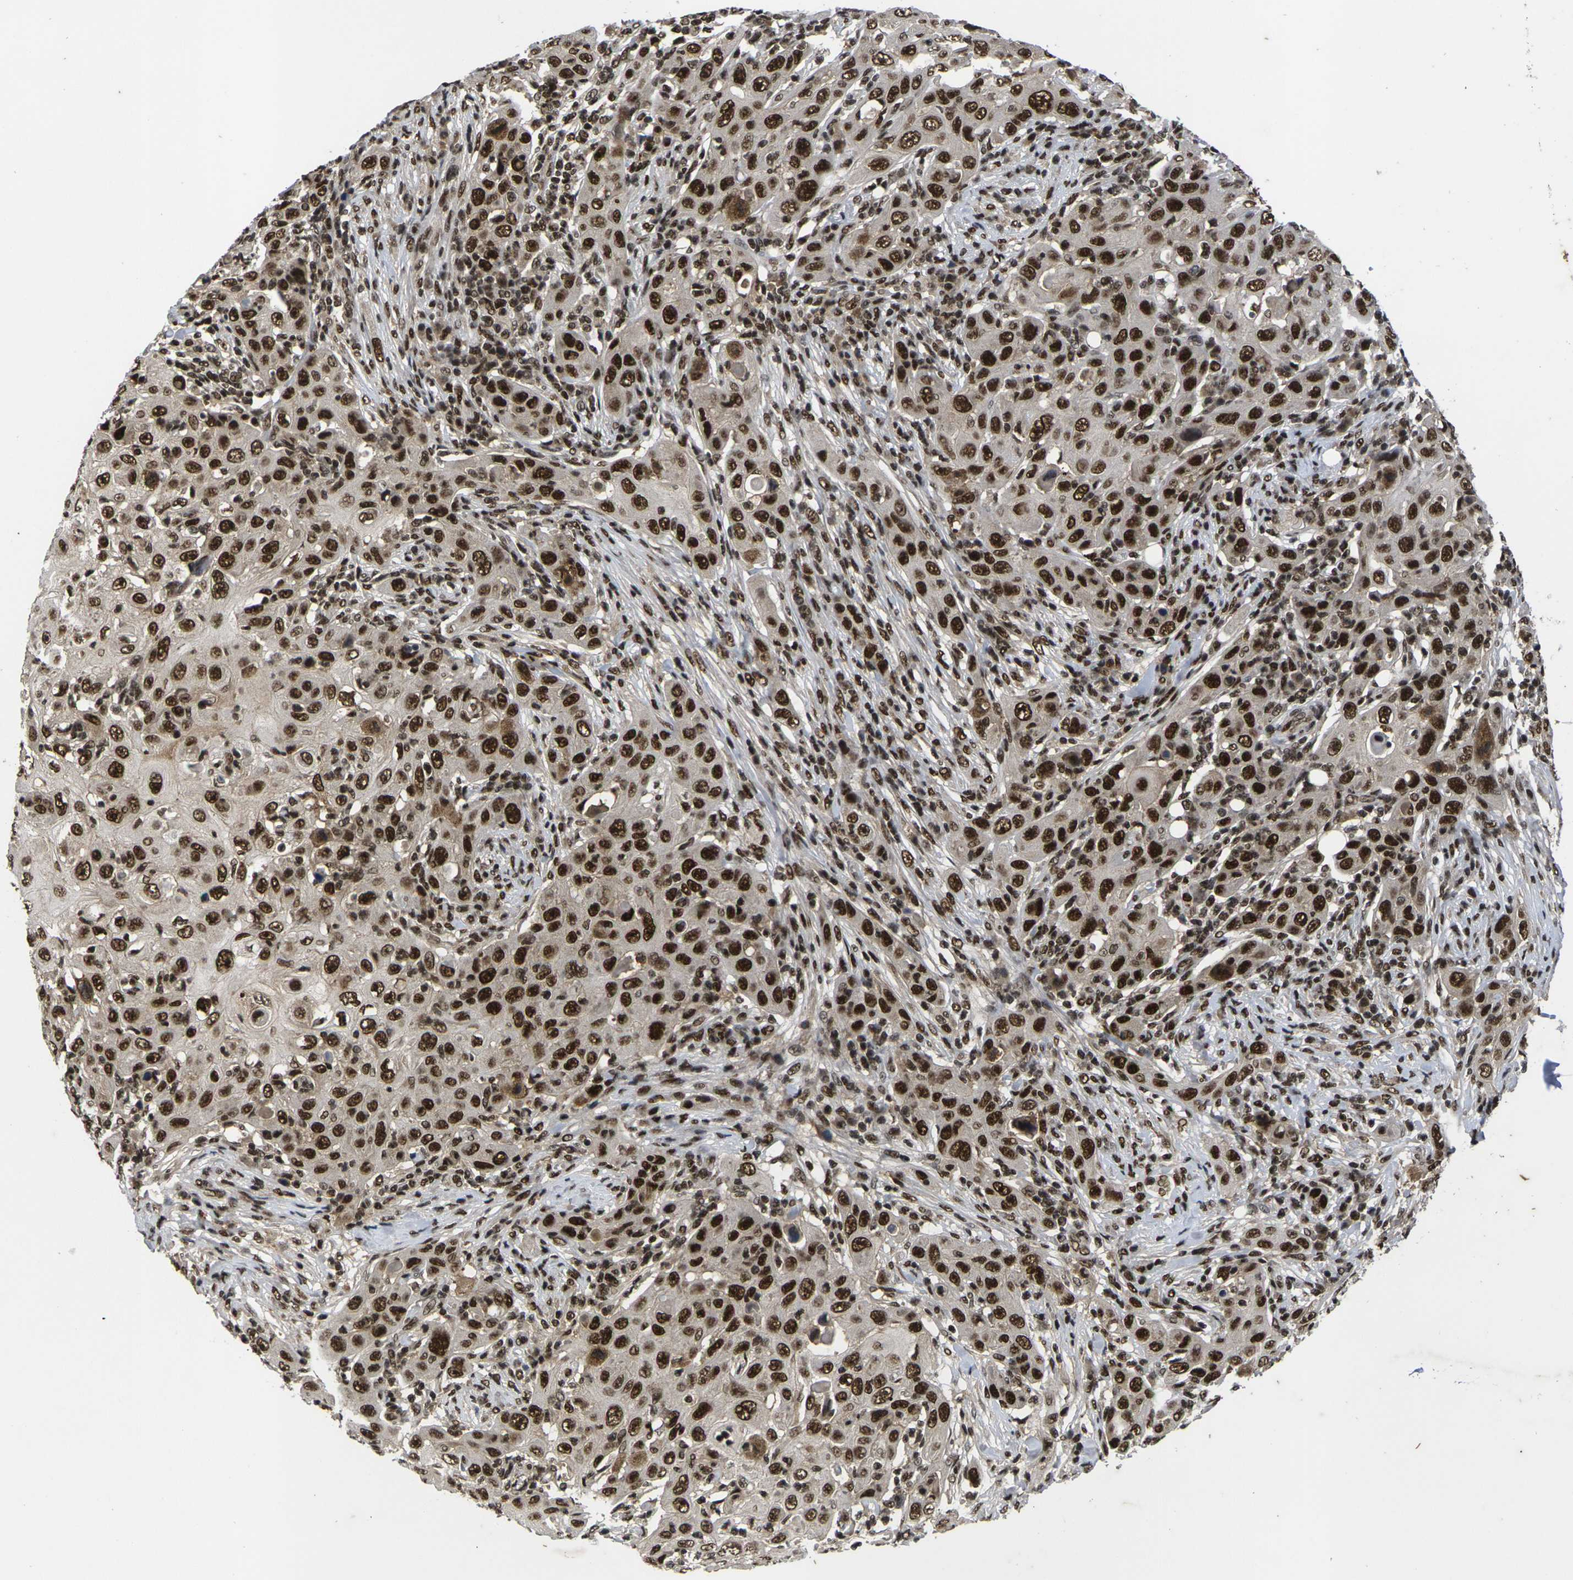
{"staining": {"intensity": "strong", "quantity": ">75%", "location": "nuclear"}, "tissue": "skin cancer", "cell_type": "Tumor cells", "image_type": "cancer", "snomed": [{"axis": "morphology", "description": "Squamous cell carcinoma, NOS"}, {"axis": "topography", "description": "Skin"}], "caption": "The photomicrograph exhibits a brown stain indicating the presence of a protein in the nuclear of tumor cells in skin cancer (squamous cell carcinoma).", "gene": "GTF2E1", "patient": {"sex": "female", "age": 88}}